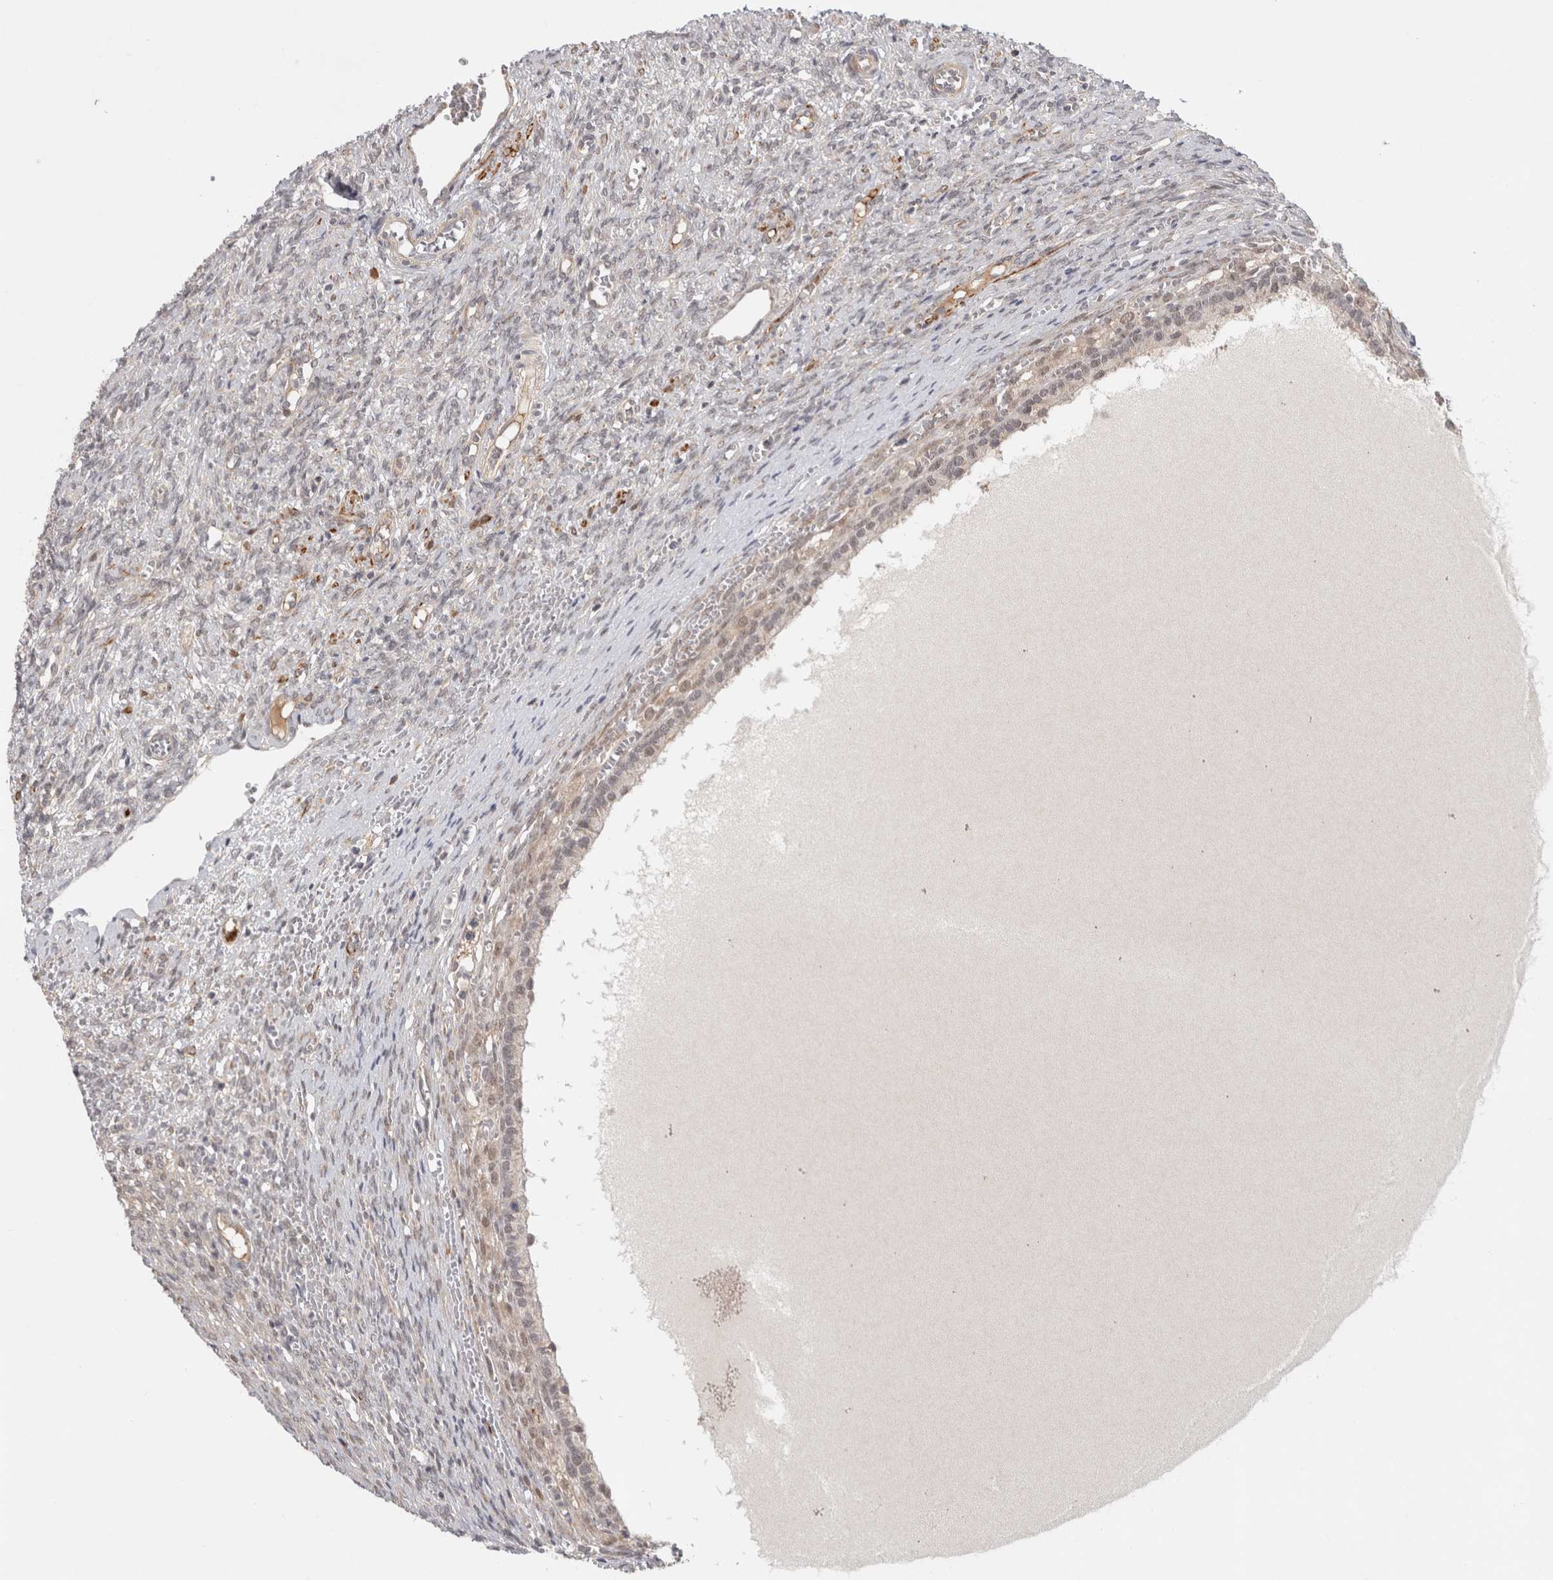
{"staining": {"intensity": "negative", "quantity": "none", "location": "none"}, "tissue": "ovary", "cell_type": "Ovarian stroma cells", "image_type": "normal", "snomed": [{"axis": "morphology", "description": "Normal tissue, NOS"}, {"axis": "topography", "description": "Ovary"}], "caption": "Ovarian stroma cells are negative for protein expression in normal human ovary. (DAB IHC visualized using brightfield microscopy, high magnification).", "gene": "ZNF318", "patient": {"sex": "female", "age": 41}}